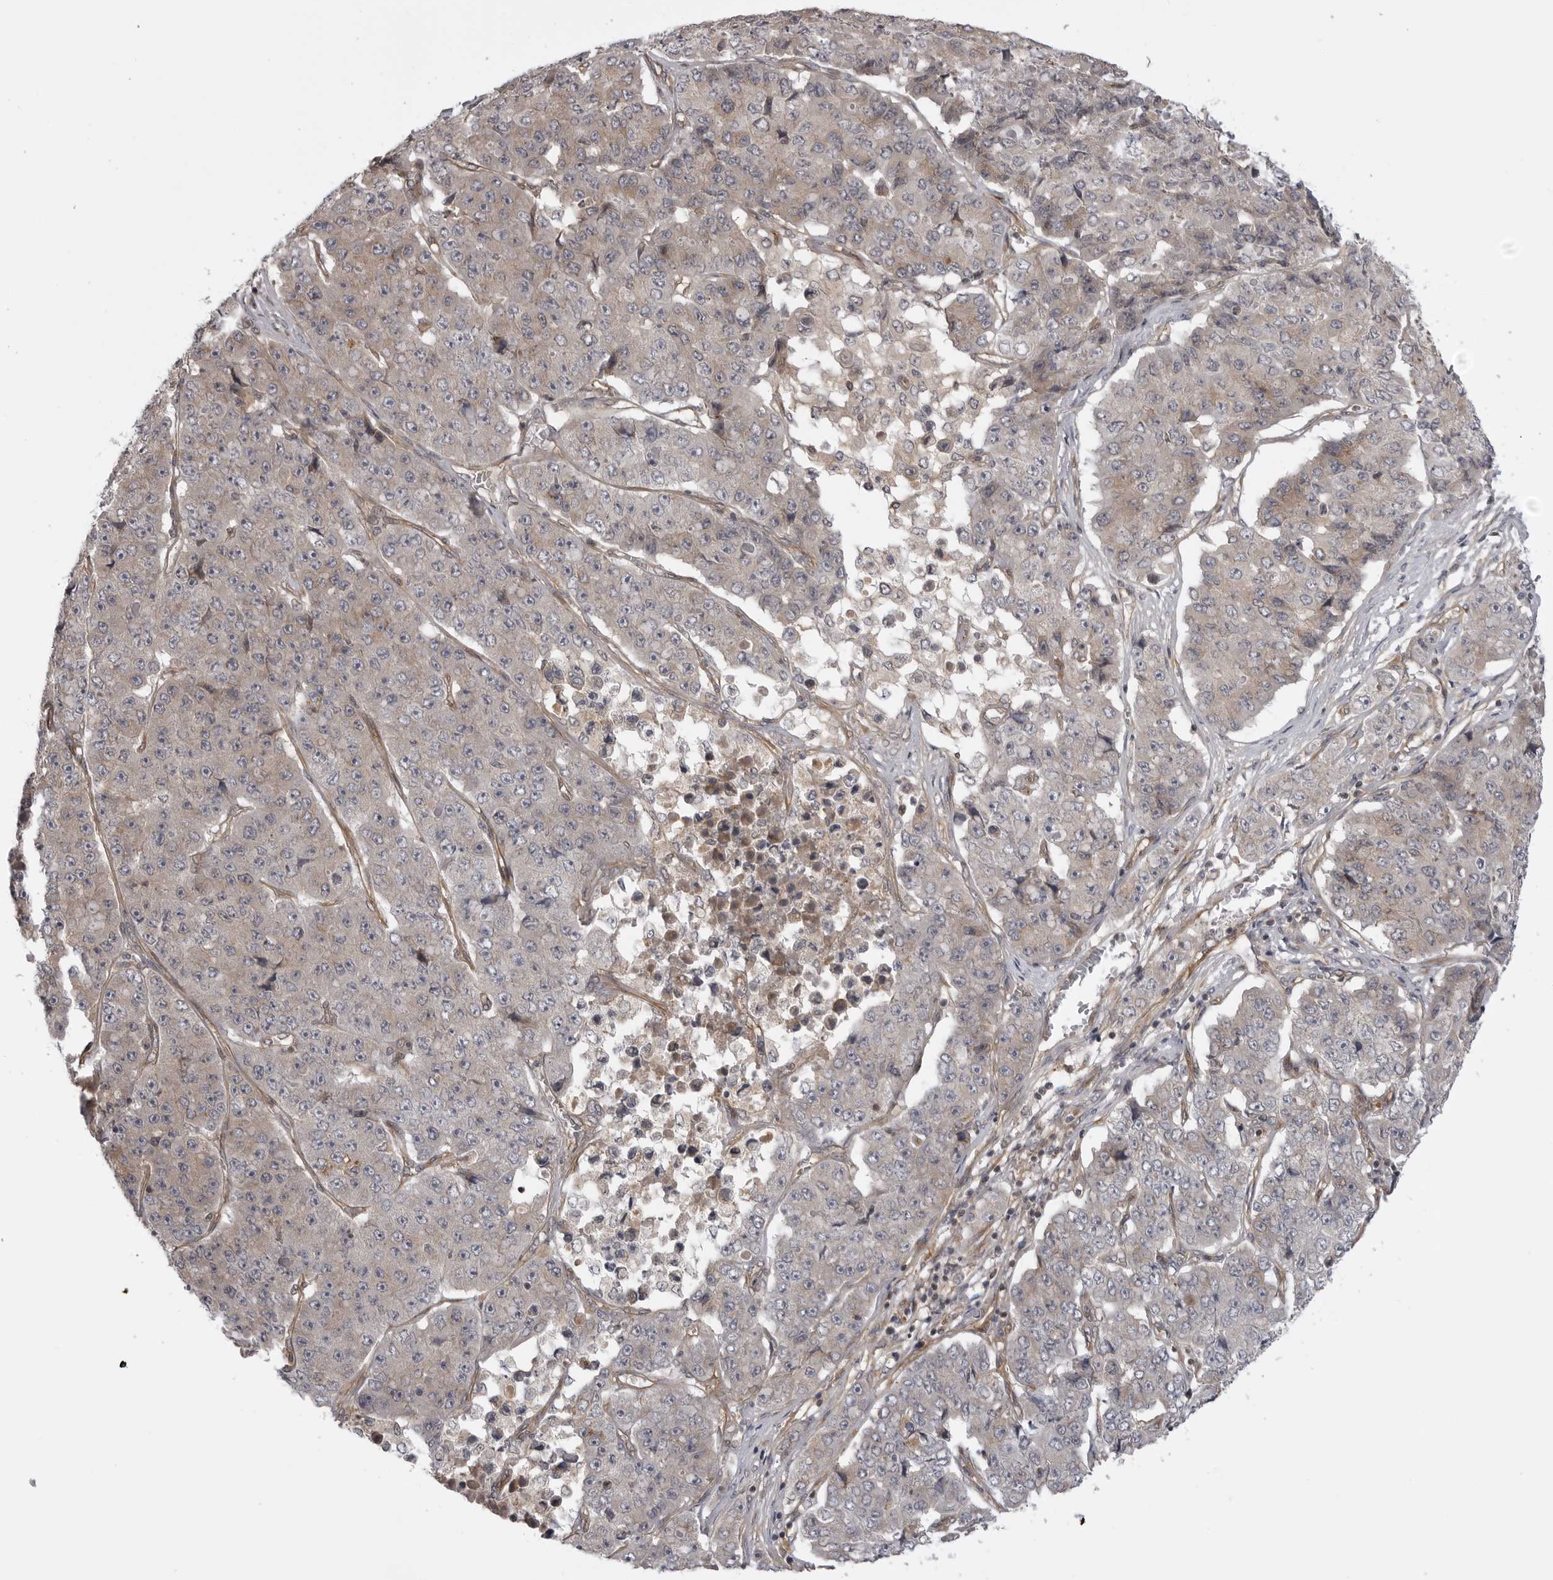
{"staining": {"intensity": "negative", "quantity": "none", "location": "none"}, "tissue": "pancreatic cancer", "cell_type": "Tumor cells", "image_type": "cancer", "snomed": [{"axis": "morphology", "description": "Adenocarcinoma, NOS"}, {"axis": "topography", "description": "Pancreas"}], "caption": "Tumor cells are negative for brown protein staining in pancreatic cancer. (DAB (3,3'-diaminobenzidine) immunohistochemistry (IHC), high magnification).", "gene": "LRRC45", "patient": {"sex": "male", "age": 50}}